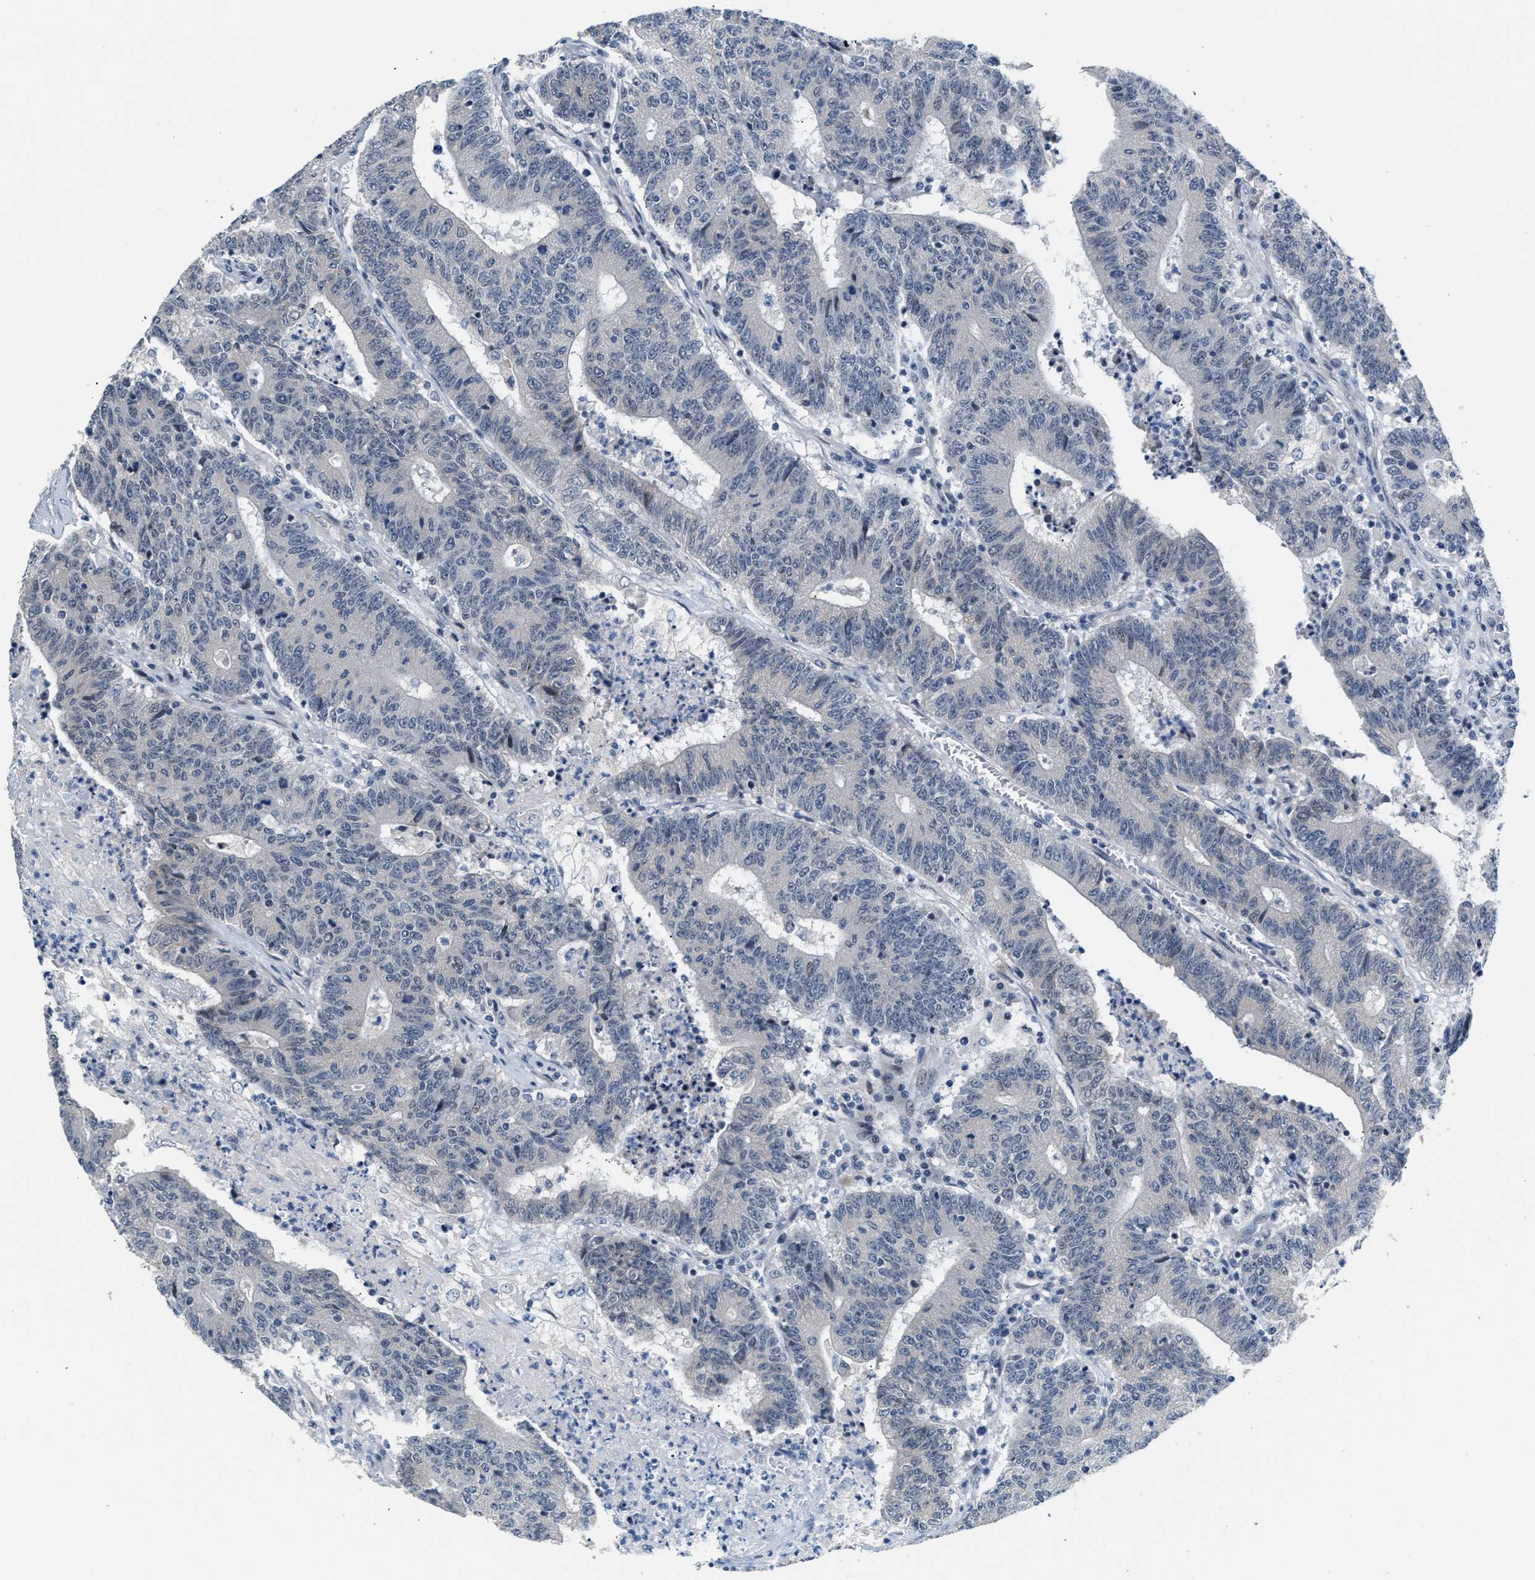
{"staining": {"intensity": "negative", "quantity": "none", "location": "none"}, "tissue": "colorectal cancer", "cell_type": "Tumor cells", "image_type": "cancer", "snomed": [{"axis": "morphology", "description": "Normal tissue, NOS"}, {"axis": "morphology", "description": "Adenocarcinoma, NOS"}, {"axis": "topography", "description": "Colon"}], "caption": "Human colorectal adenocarcinoma stained for a protein using immunohistochemistry reveals no staining in tumor cells.", "gene": "PPM1H", "patient": {"sex": "female", "age": 75}}